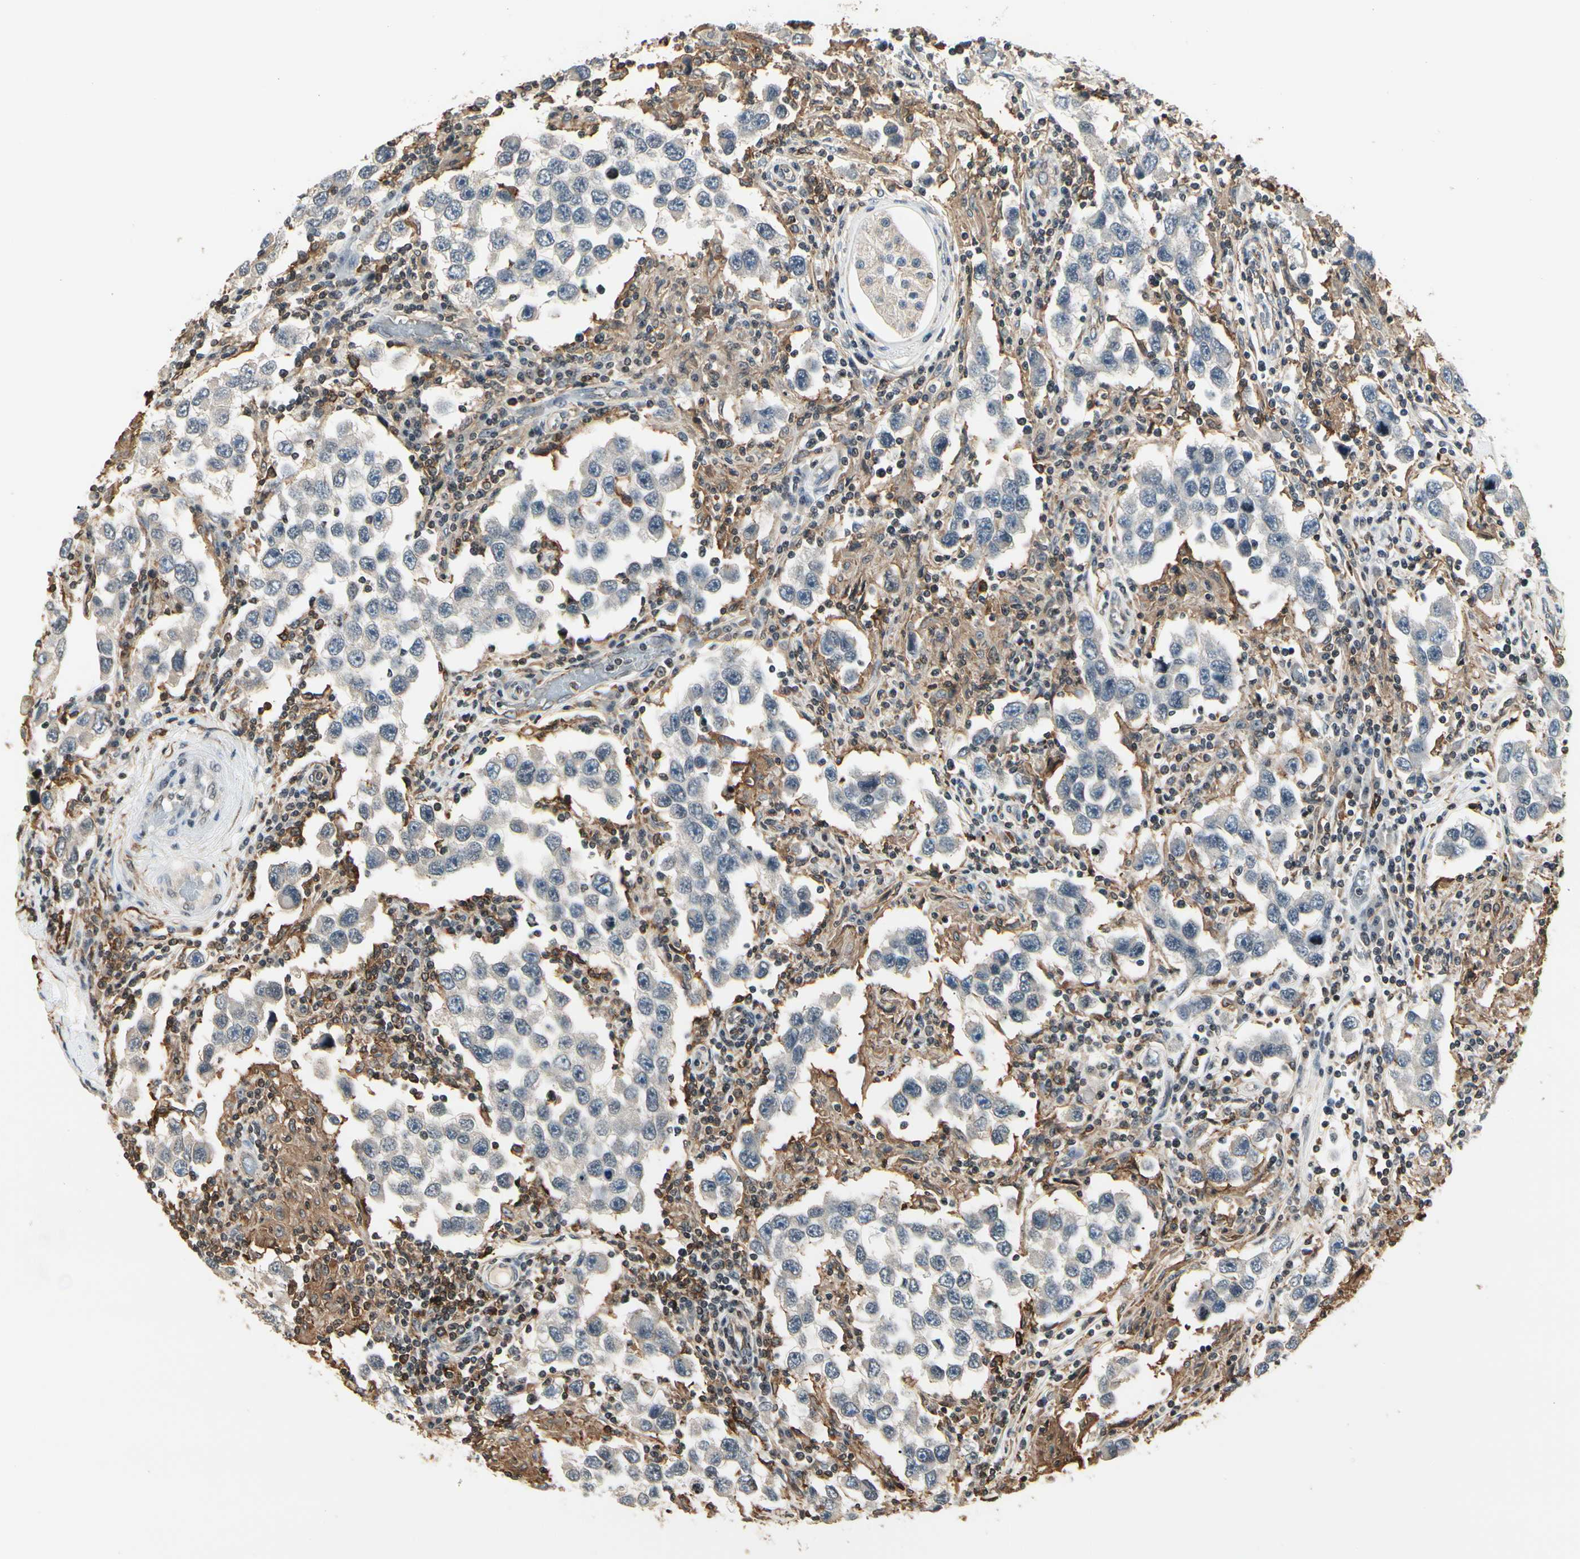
{"staining": {"intensity": "negative", "quantity": "none", "location": "none"}, "tissue": "testis cancer", "cell_type": "Tumor cells", "image_type": "cancer", "snomed": [{"axis": "morphology", "description": "Carcinoma, Embryonal, NOS"}, {"axis": "topography", "description": "Testis"}], "caption": "Immunohistochemical staining of human testis cancer shows no significant staining in tumor cells. (DAB (3,3'-diaminobenzidine) immunohistochemistry visualized using brightfield microscopy, high magnification).", "gene": "FER", "patient": {"sex": "male", "age": 21}}